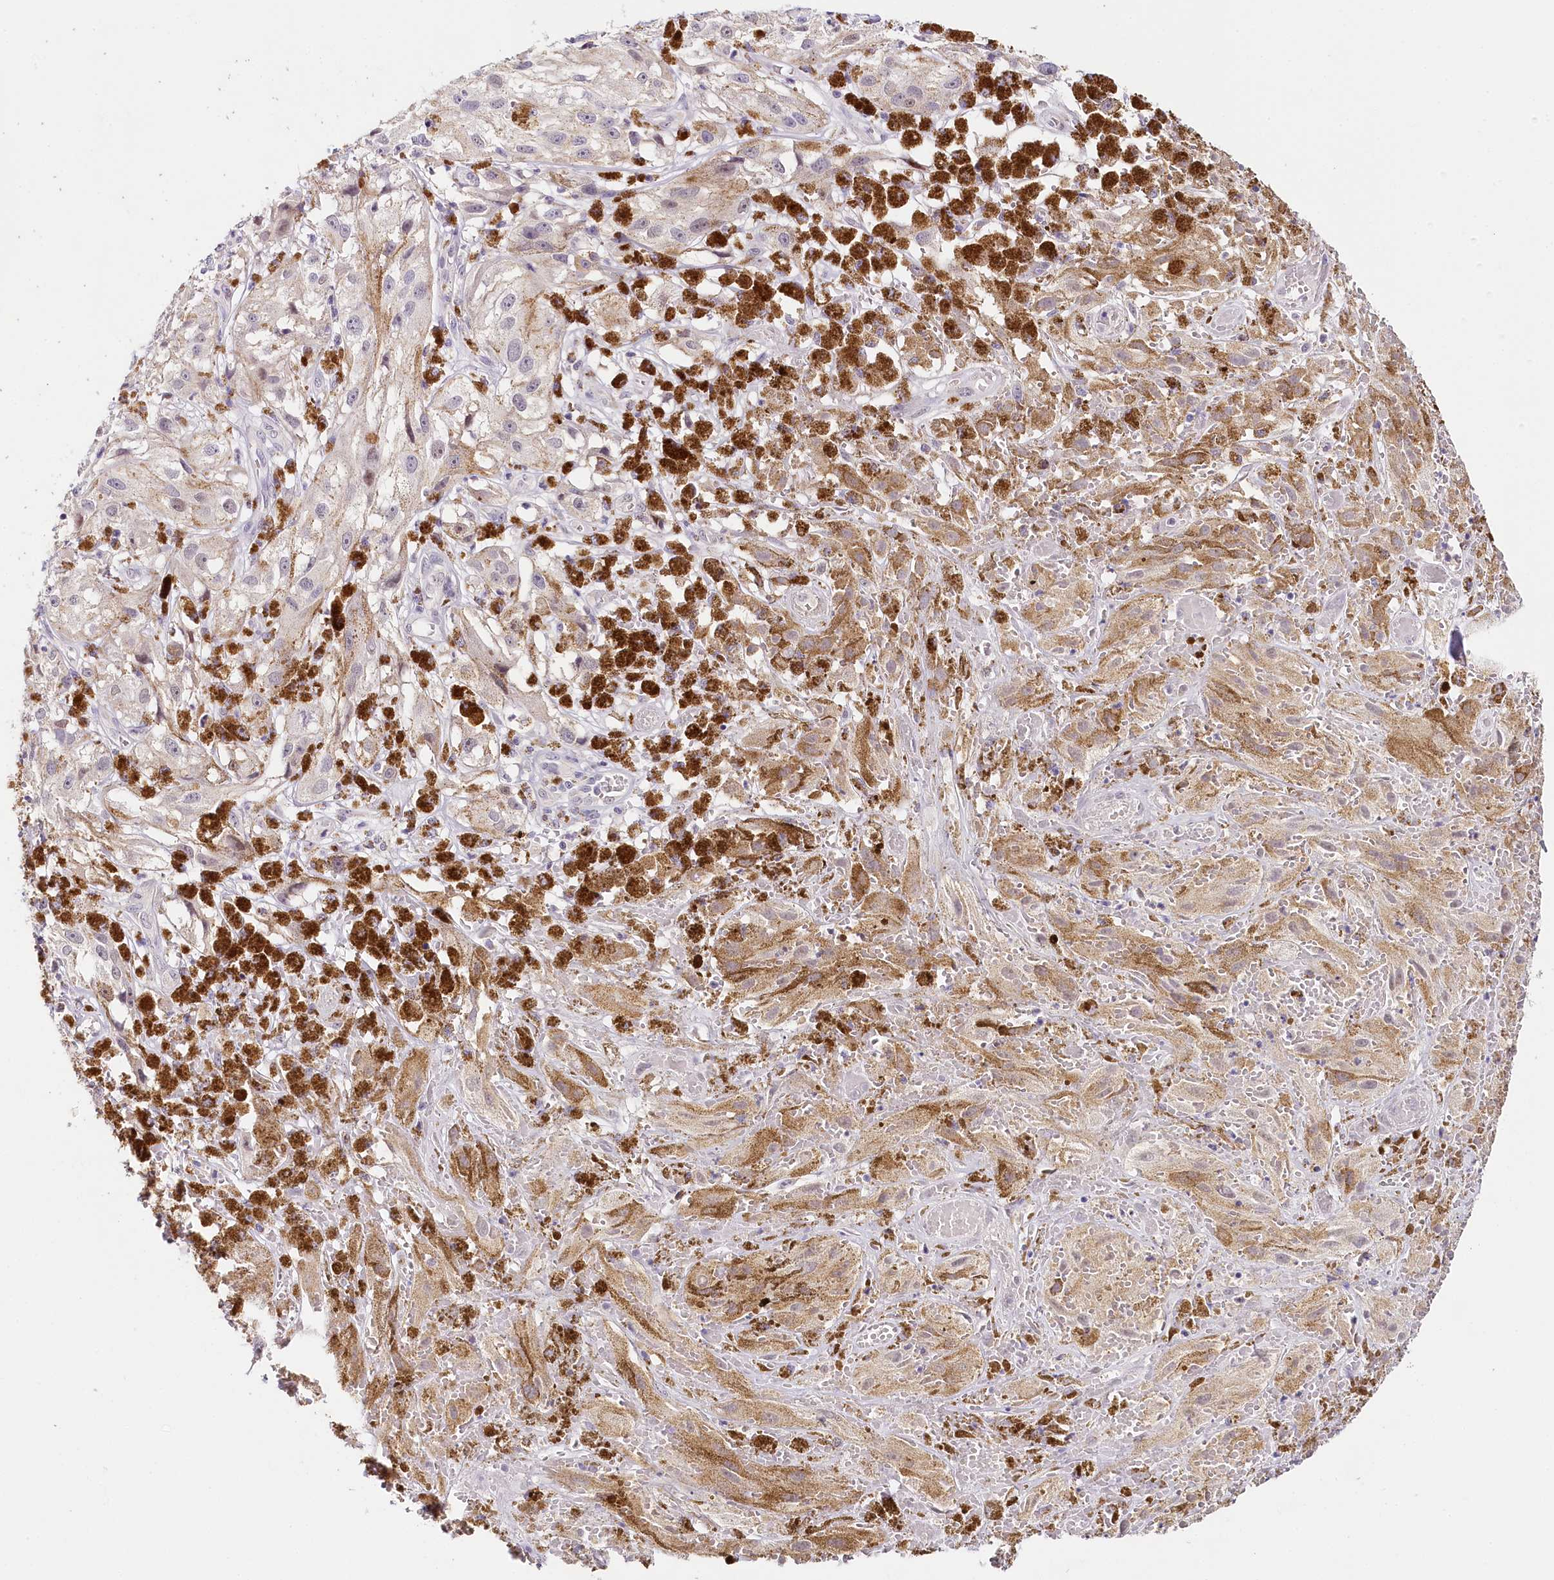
{"staining": {"intensity": "weak", "quantity": "<25%", "location": "cytoplasmic/membranous"}, "tissue": "melanoma", "cell_type": "Tumor cells", "image_type": "cancer", "snomed": [{"axis": "morphology", "description": "Malignant melanoma, NOS"}, {"axis": "topography", "description": "Skin"}], "caption": "Immunohistochemical staining of human malignant melanoma exhibits no significant positivity in tumor cells. (DAB immunohistochemistry visualized using brightfield microscopy, high magnification).", "gene": "TP53", "patient": {"sex": "male", "age": 88}}